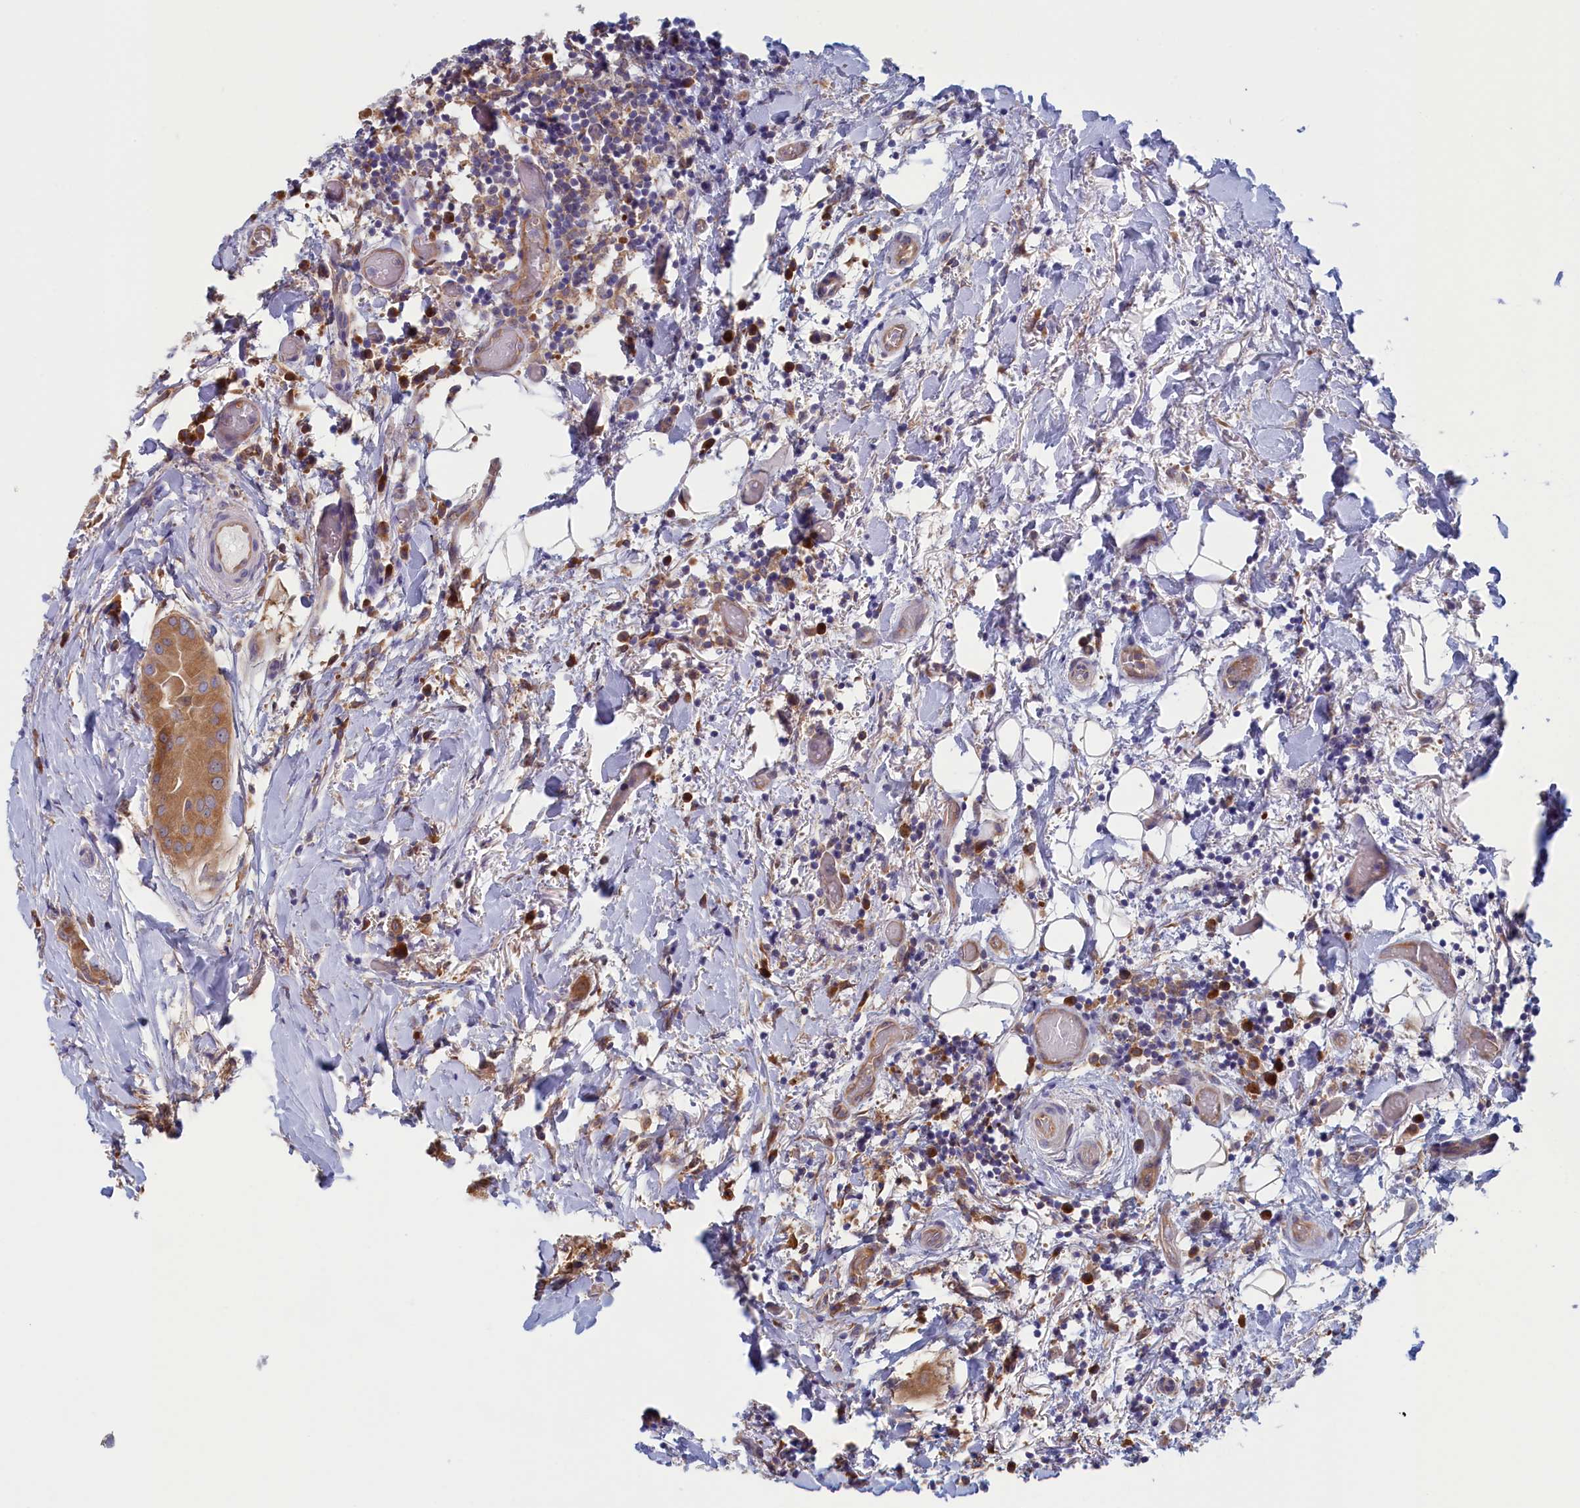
{"staining": {"intensity": "moderate", "quantity": ">75%", "location": "cytoplasmic/membranous"}, "tissue": "thyroid cancer", "cell_type": "Tumor cells", "image_type": "cancer", "snomed": [{"axis": "morphology", "description": "Papillary adenocarcinoma, NOS"}, {"axis": "topography", "description": "Thyroid gland"}], "caption": "Papillary adenocarcinoma (thyroid) stained for a protein exhibits moderate cytoplasmic/membranous positivity in tumor cells. The protein is stained brown, and the nuclei are stained in blue (DAB IHC with brightfield microscopy, high magnification).", "gene": "SYNDIG1L", "patient": {"sex": "male", "age": 33}}